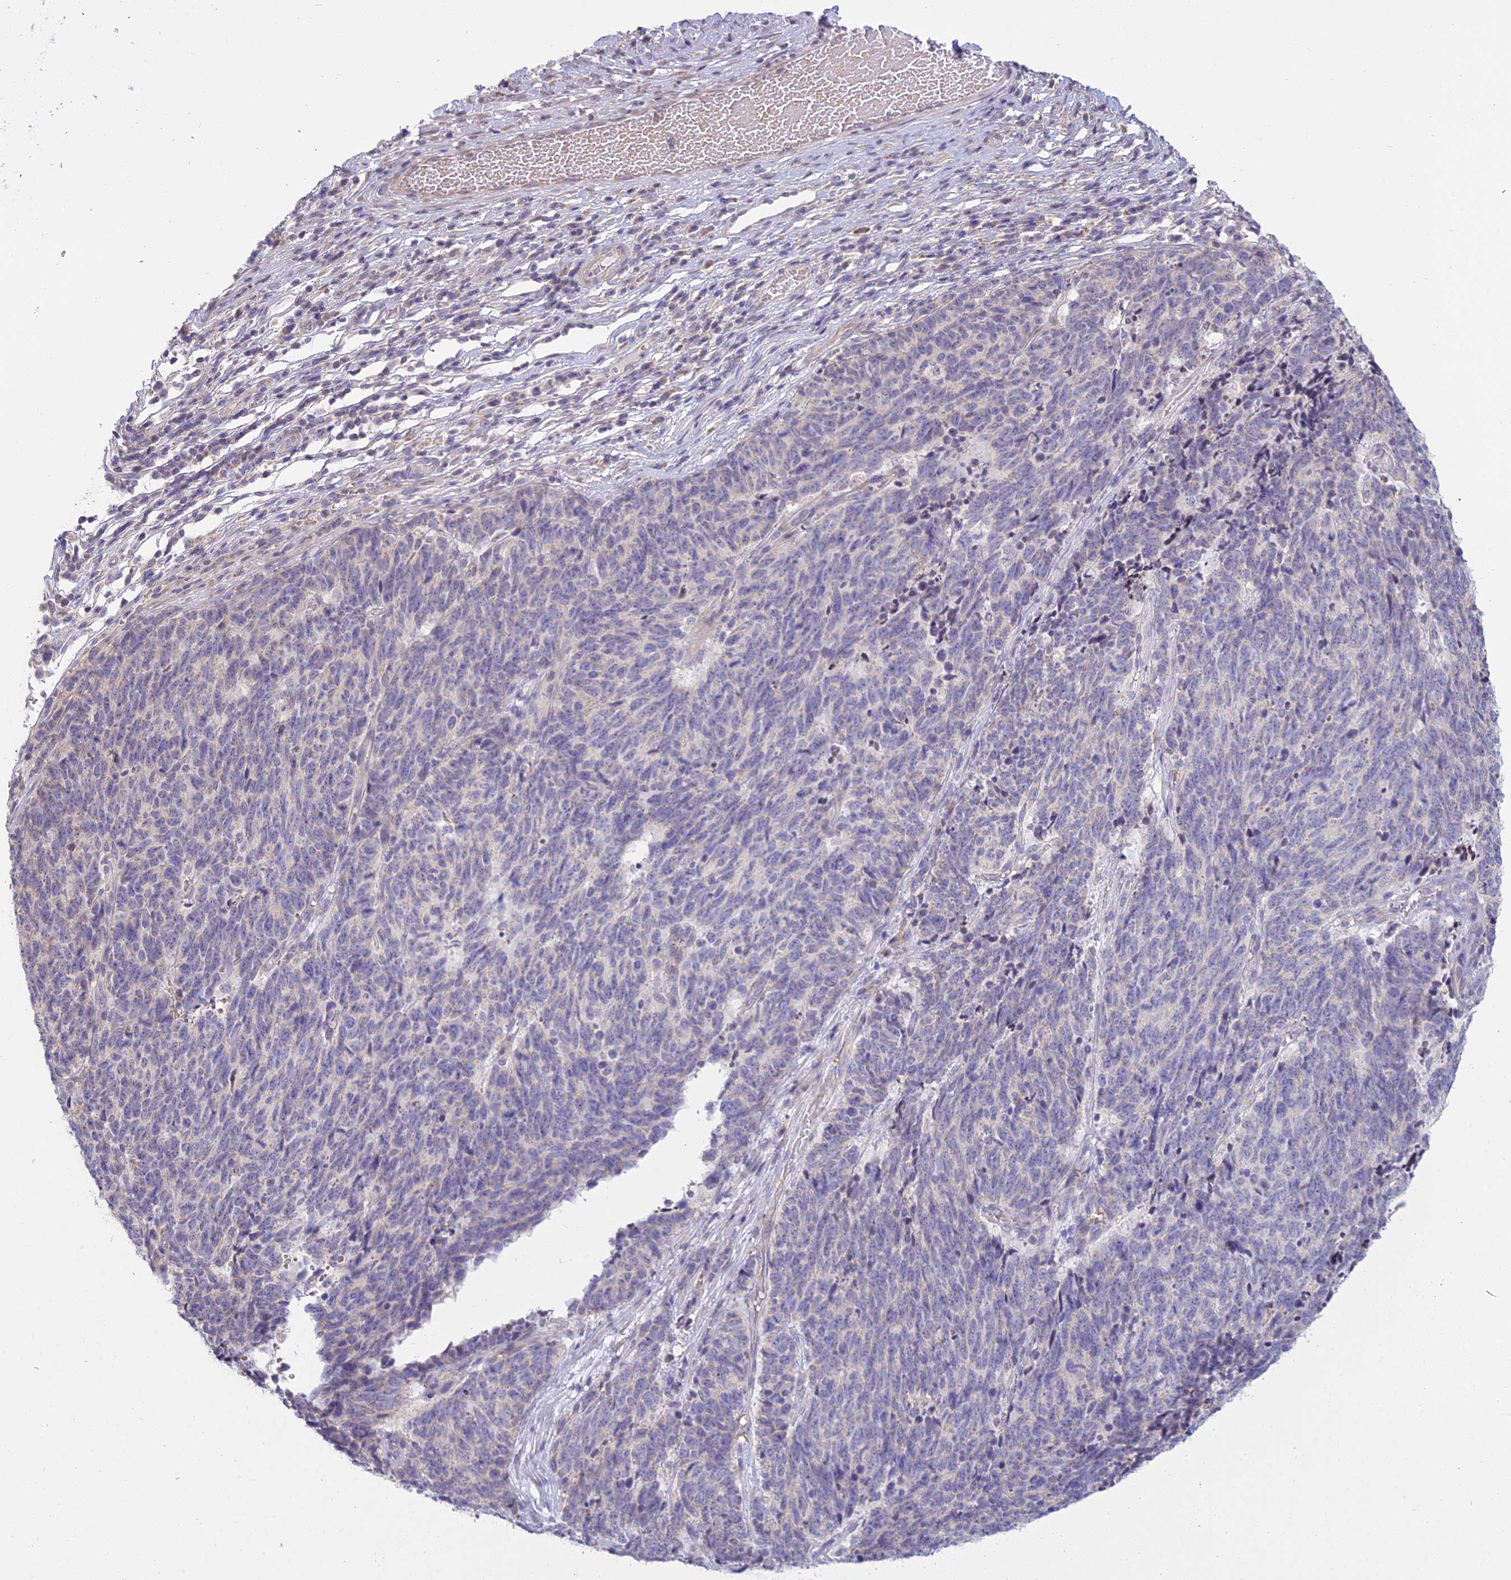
{"staining": {"intensity": "negative", "quantity": "none", "location": "none"}, "tissue": "cervical cancer", "cell_type": "Tumor cells", "image_type": "cancer", "snomed": [{"axis": "morphology", "description": "Squamous cell carcinoma, NOS"}, {"axis": "topography", "description": "Cervix"}], "caption": "Histopathology image shows no protein positivity in tumor cells of cervical squamous cell carcinoma tissue. (Brightfield microscopy of DAB IHC at high magnification).", "gene": "CFAP206", "patient": {"sex": "female", "age": 29}}